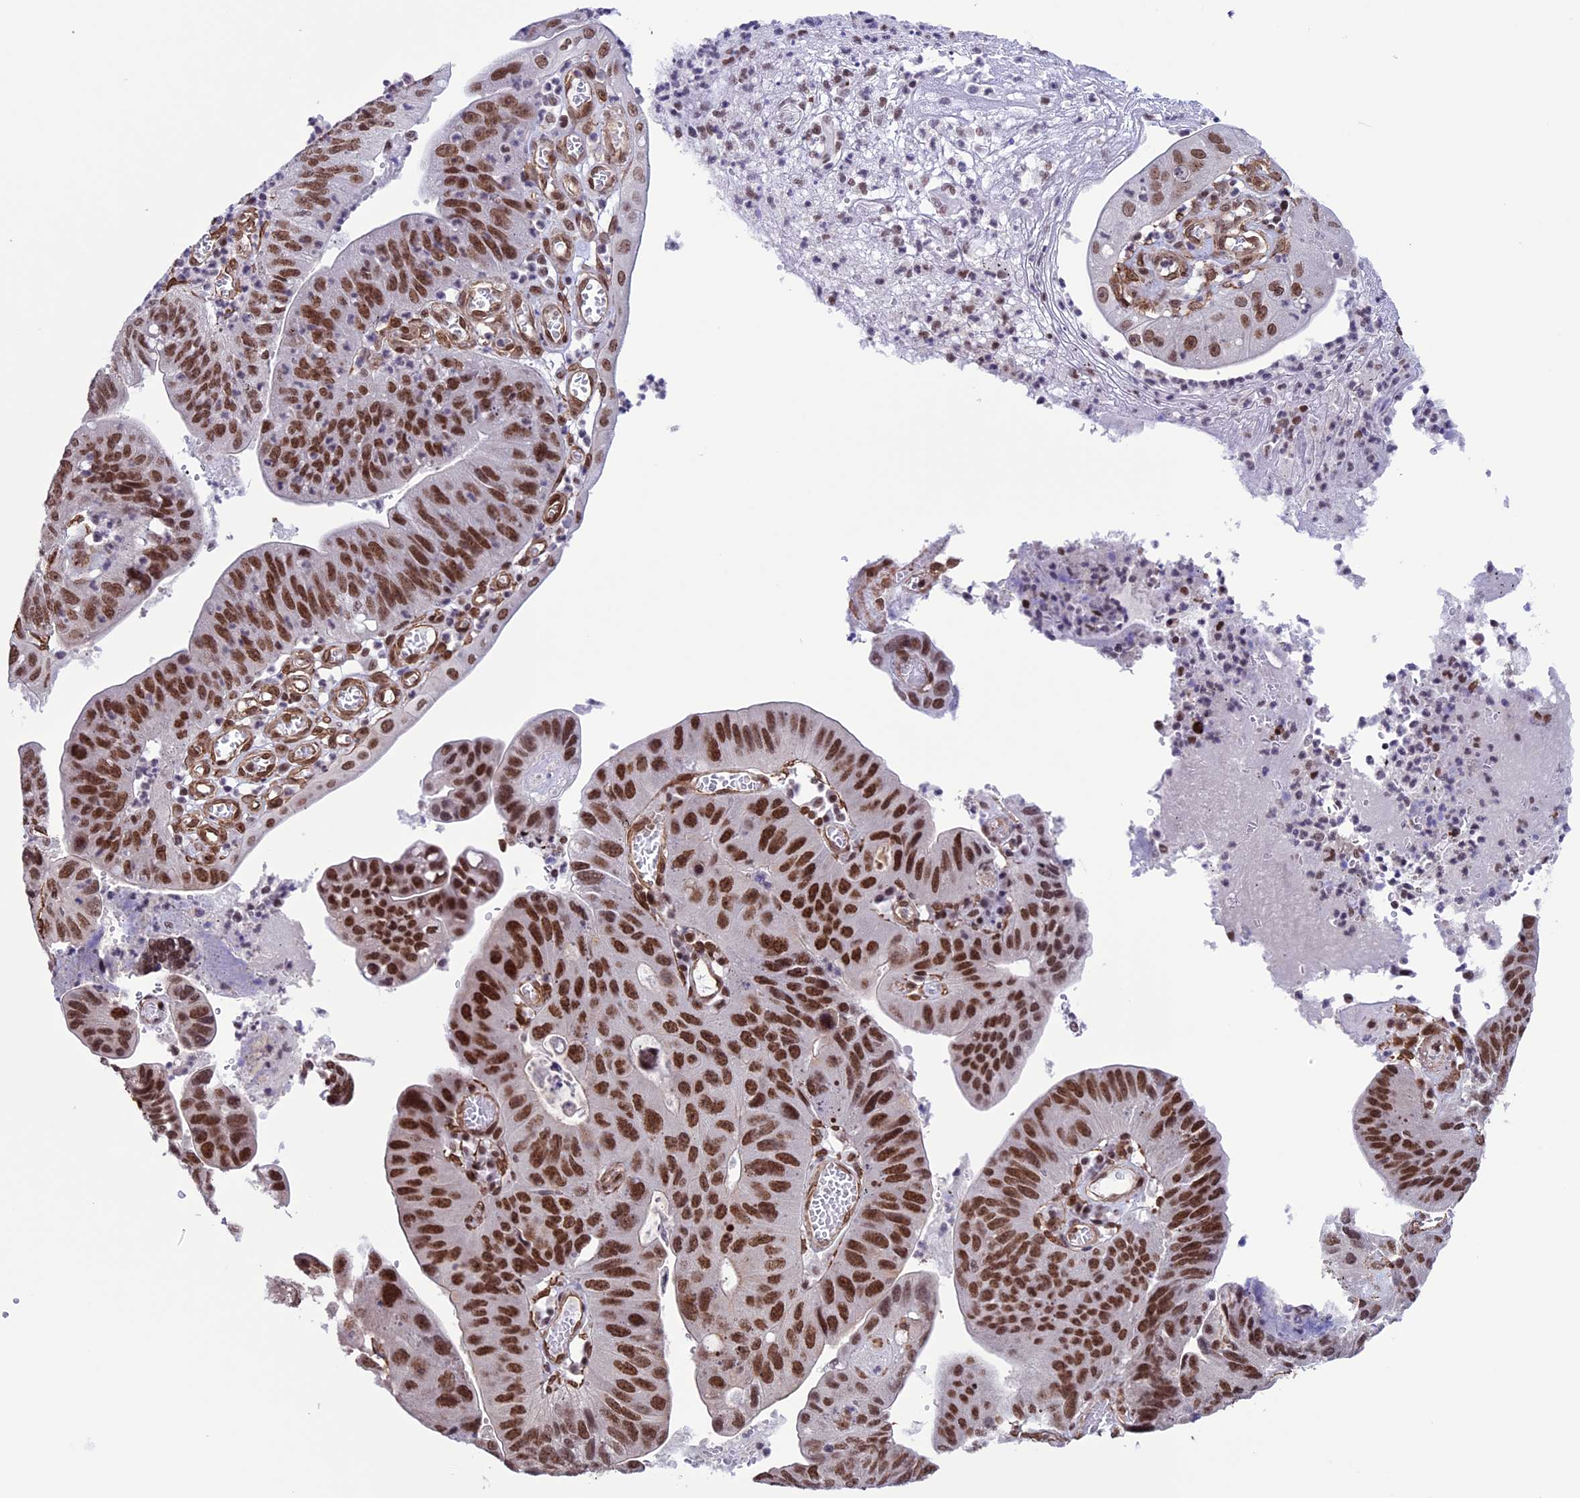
{"staining": {"intensity": "strong", "quantity": ">75%", "location": "nuclear"}, "tissue": "stomach cancer", "cell_type": "Tumor cells", "image_type": "cancer", "snomed": [{"axis": "morphology", "description": "Adenocarcinoma, NOS"}, {"axis": "topography", "description": "Stomach"}], "caption": "This image displays IHC staining of stomach cancer, with high strong nuclear expression in about >75% of tumor cells.", "gene": "MPHOSPH8", "patient": {"sex": "male", "age": 59}}